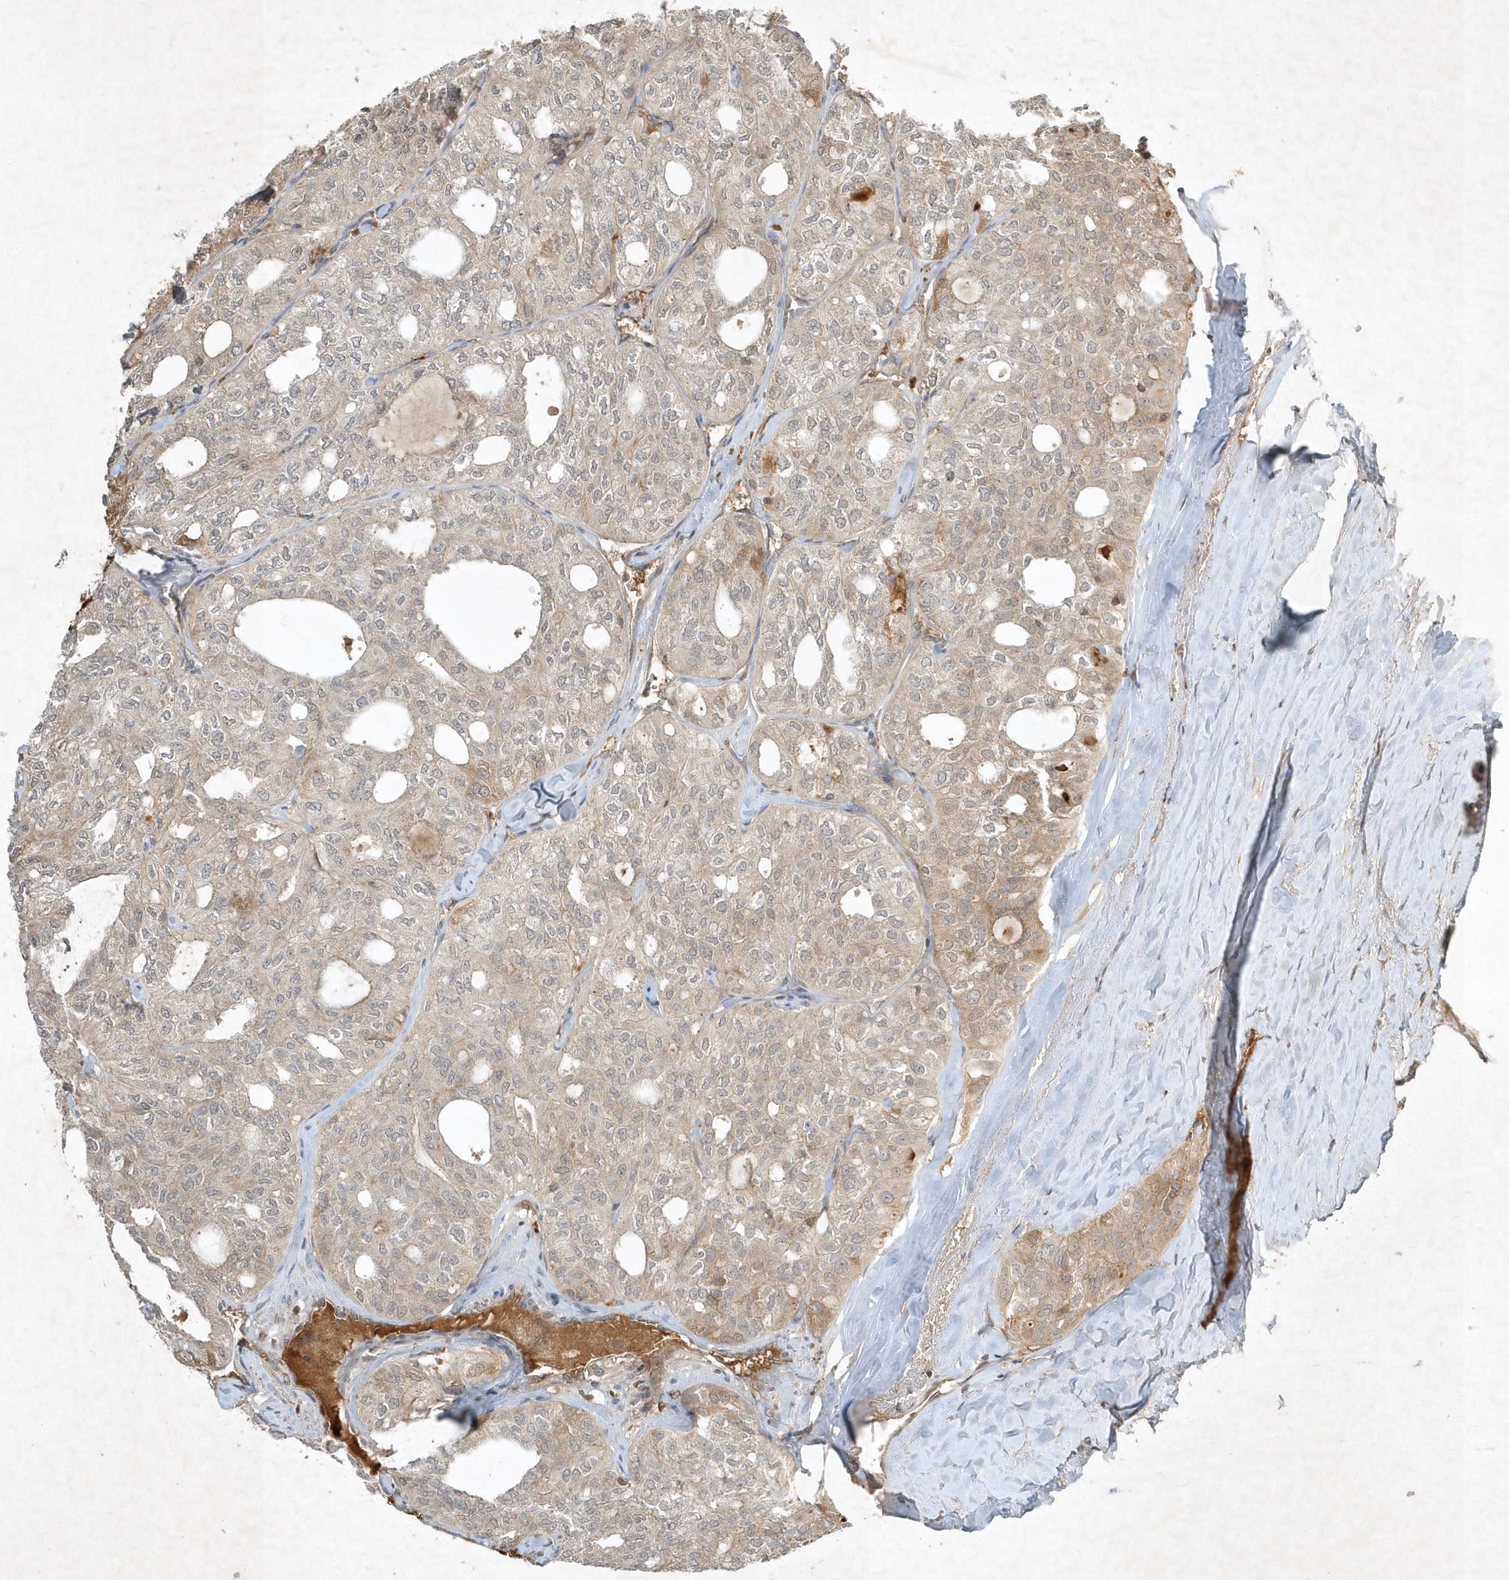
{"staining": {"intensity": "weak", "quantity": "<25%", "location": "cytoplasmic/membranous"}, "tissue": "thyroid cancer", "cell_type": "Tumor cells", "image_type": "cancer", "snomed": [{"axis": "morphology", "description": "Follicular adenoma carcinoma, NOS"}, {"axis": "topography", "description": "Thyroid gland"}], "caption": "DAB (3,3'-diaminobenzidine) immunohistochemical staining of thyroid cancer (follicular adenoma carcinoma) shows no significant positivity in tumor cells.", "gene": "TNFAIP6", "patient": {"sex": "male", "age": 75}}